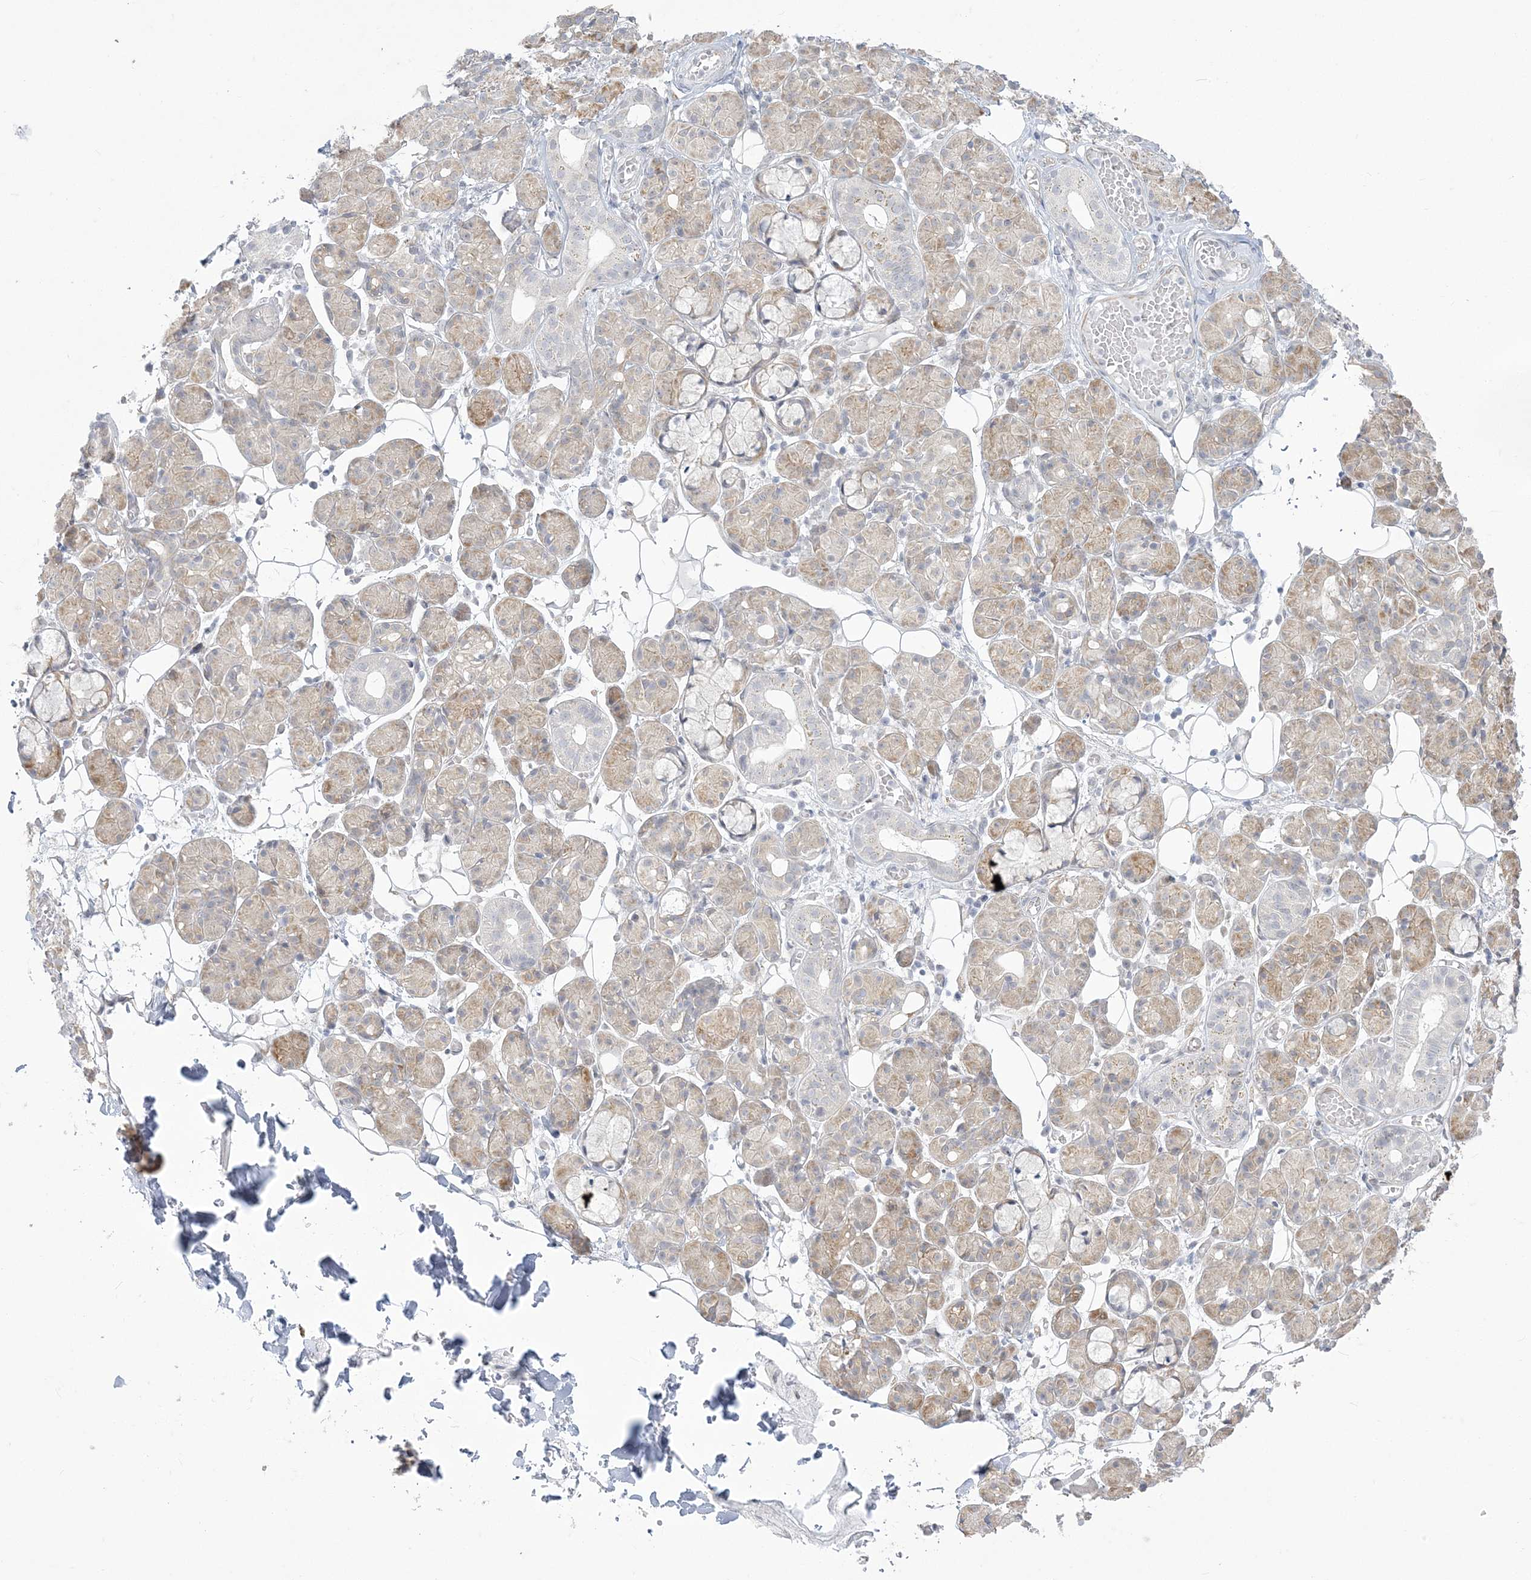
{"staining": {"intensity": "weak", "quantity": "25%-75%", "location": "cytoplasmic/membranous"}, "tissue": "salivary gland", "cell_type": "Glandular cells", "image_type": "normal", "snomed": [{"axis": "morphology", "description": "Normal tissue, NOS"}, {"axis": "topography", "description": "Salivary gland"}], "caption": "Benign salivary gland exhibits weak cytoplasmic/membranous expression in approximately 25%-75% of glandular cells, visualized by immunohistochemistry. The staining was performed using DAB (3,3'-diaminobenzidine), with brown indicating positive protein expression. Nuclei are stained blue with hematoxylin.", "gene": "ZC3H6", "patient": {"sex": "male", "age": 63}}